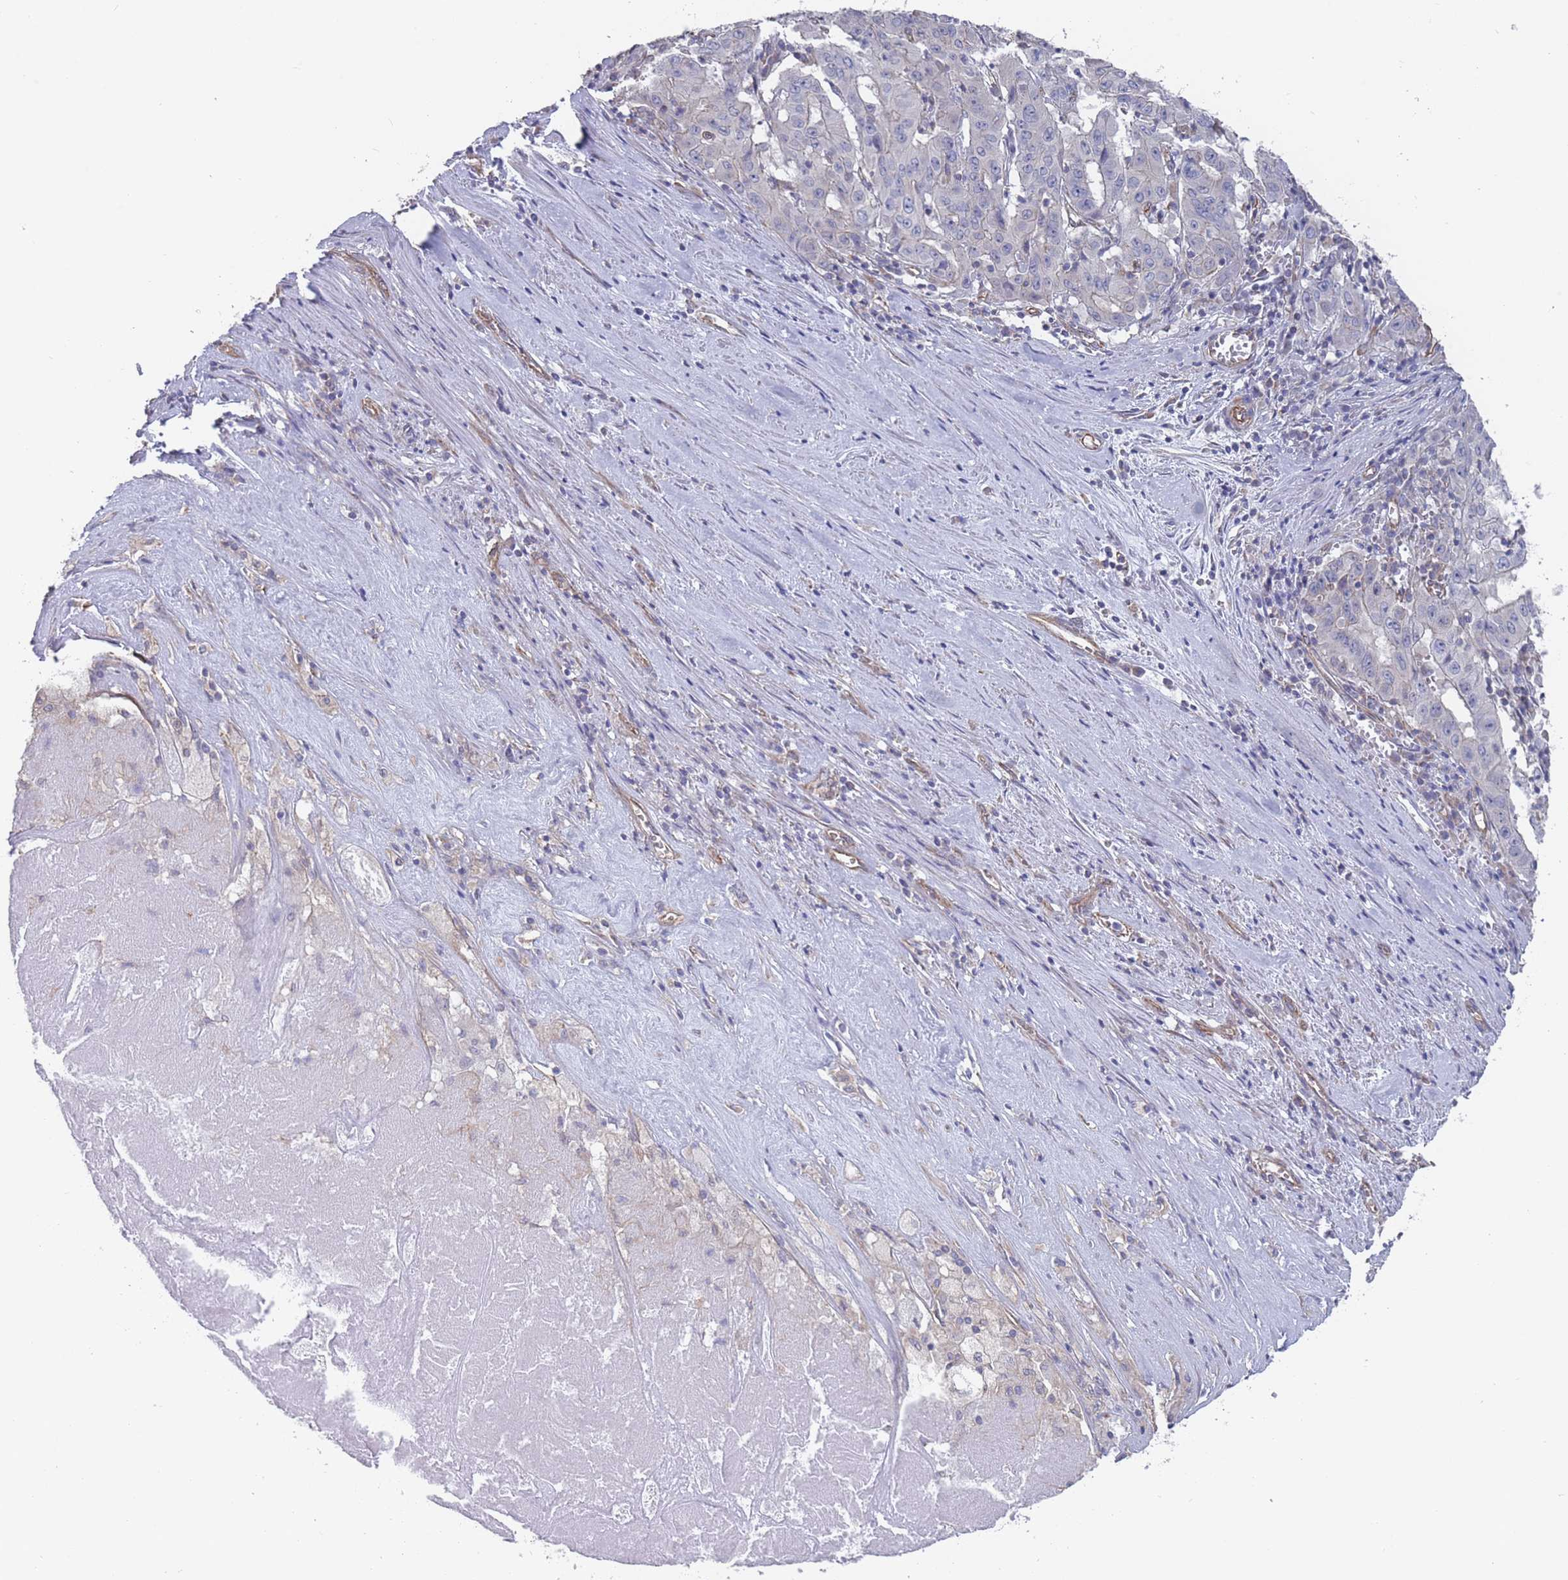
{"staining": {"intensity": "negative", "quantity": "none", "location": "none"}, "tissue": "pancreatic cancer", "cell_type": "Tumor cells", "image_type": "cancer", "snomed": [{"axis": "morphology", "description": "Adenocarcinoma, NOS"}, {"axis": "topography", "description": "Pancreas"}], "caption": "Tumor cells show no significant protein expression in pancreatic adenocarcinoma. (Brightfield microscopy of DAB (3,3'-diaminobenzidine) IHC at high magnification).", "gene": "SLC1A6", "patient": {"sex": "male", "age": 63}}